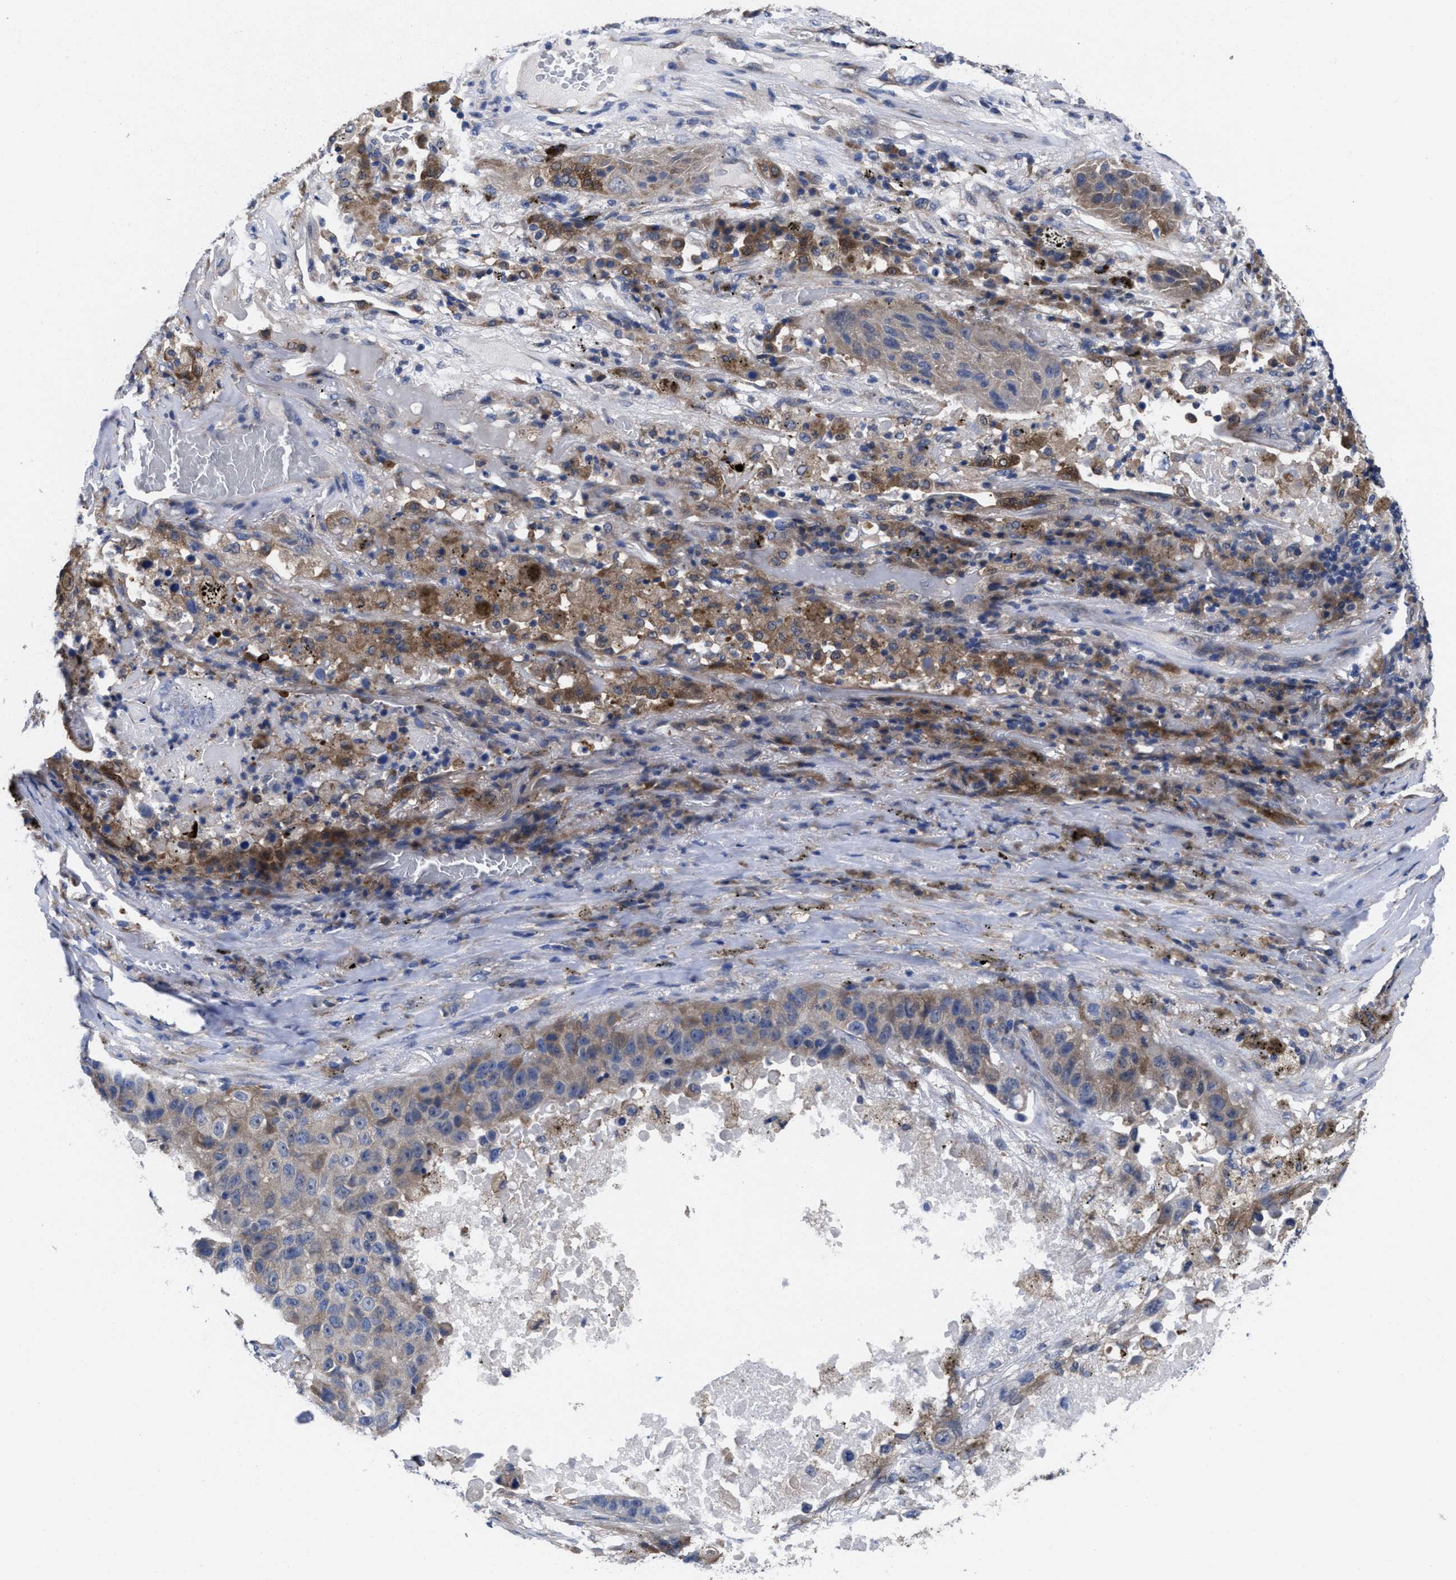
{"staining": {"intensity": "moderate", "quantity": "<25%", "location": "cytoplasmic/membranous"}, "tissue": "lung cancer", "cell_type": "Tumor cells", "image_type": "cancer", "snomed": [{"axis": "morphology", "description": "Squamous cell carcinoma, NOS"}, {"axis": "topography", "description": "Lung"}], "caption": "Moderate cytoplasmic/membranous staining is present in approximately <25% of tumor cells in lung cancer.", "gene": "TXNDC17", "patient": {"sex": "male", "age": 57}}